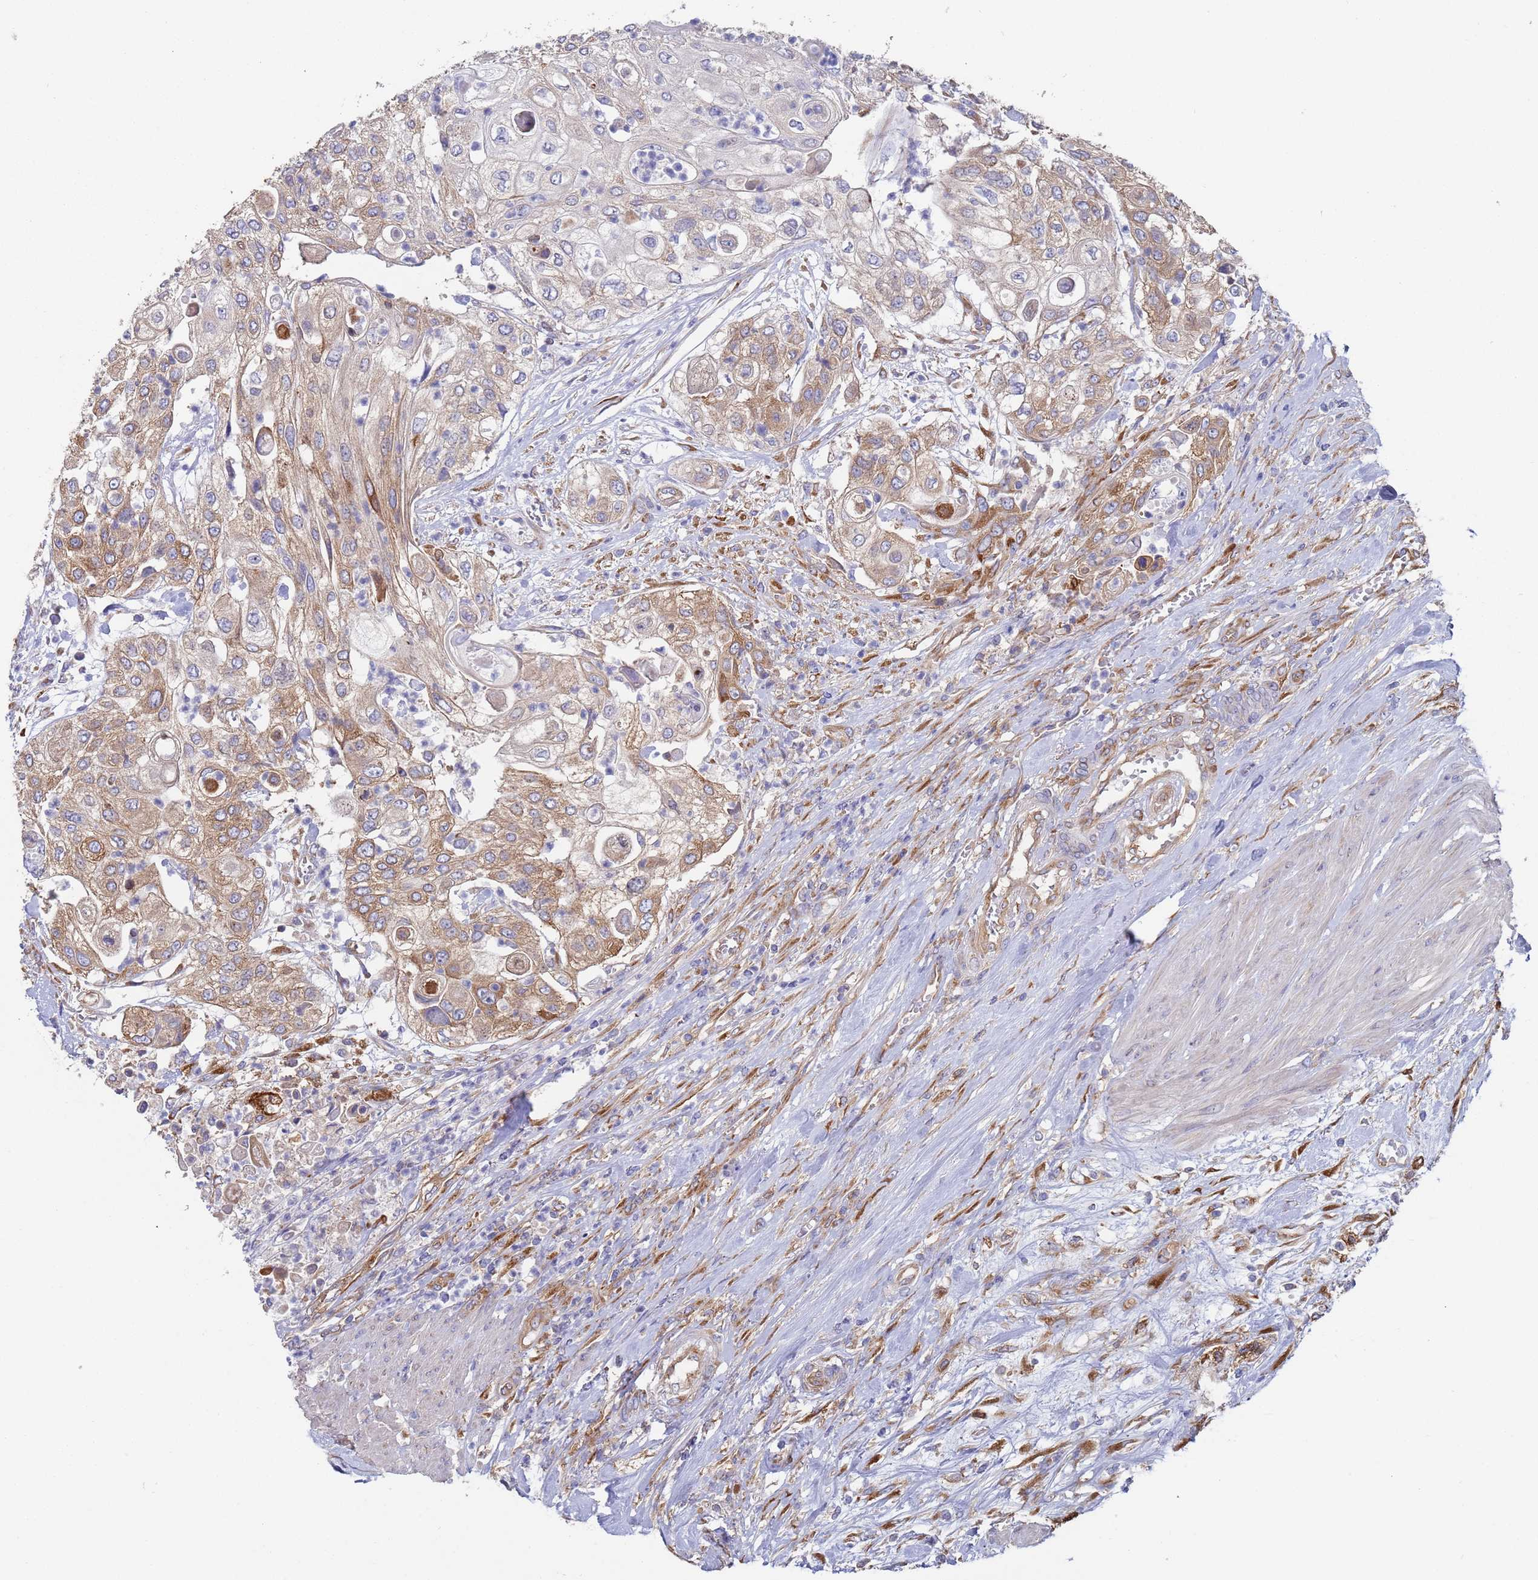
{"staining": {"intensity": "moderate", "quantity": ">75%", "location": "cytoplasmic/membranous"}, "tissue": "urothelial cancer", "cell_type": "Tumor cells", "image_type": "cancer", "snomed": [{"axis": "morphology", "description": "Urothelial carcinoma, High grade"}, {"axis": "topography", "description": "Urinary bladder"}], "caption": "DAB (3,3'-diaminobenzidine) immunohistochemical staining of human urothelial carcinoma (high-grade) reveals moderate cytoplasmic/membranous protein expression in about >75% of tumor cells. The staining was performed using DAB (3,3'-diaminobenzidine), with brown indicating positive protein expression. Nuclei are stained blue with hematoxylin.", "gene": "ZNF844", "patient": {"sex": "female", "age": 79}}